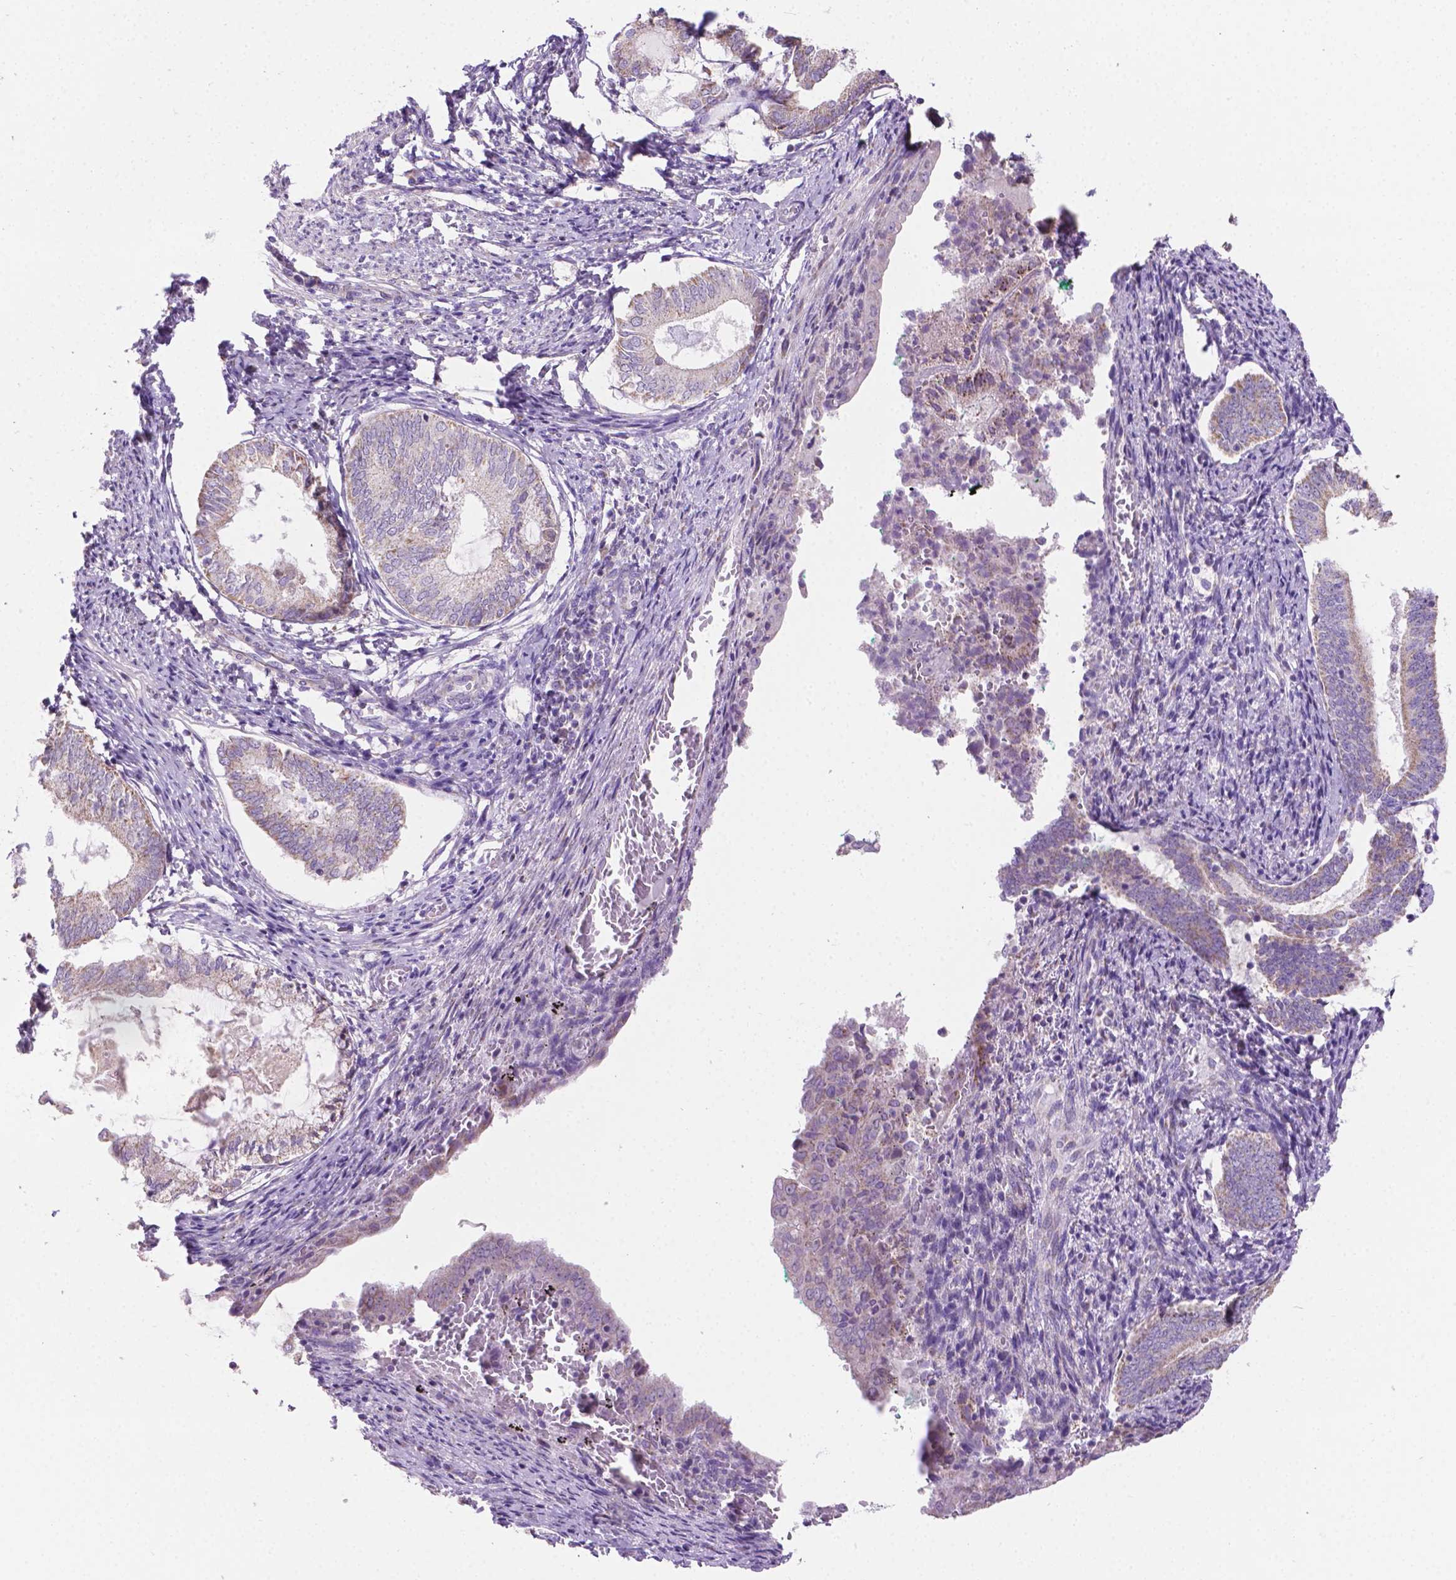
{"staining": {"intensity": "negative", "quantity": "none", "location": "none"}, "tissue": "endometrium", "cell_type": "Cells in endometrial stroma", "image_type": "normal", "snomed": [{"axis": "morphology", "description": "Normal tissue, NOS"}, {"axis": "topography", "description": "Endometrium"}], "caption": "A high-resolution photomicrograph shows immunohistochemistry (IHC) staining of unremarkable endometrium, which displays no significant expression in cells in endometrial stroma.", "gene": "CSPG5", "patient": {"sex": "female", "age": 50}}